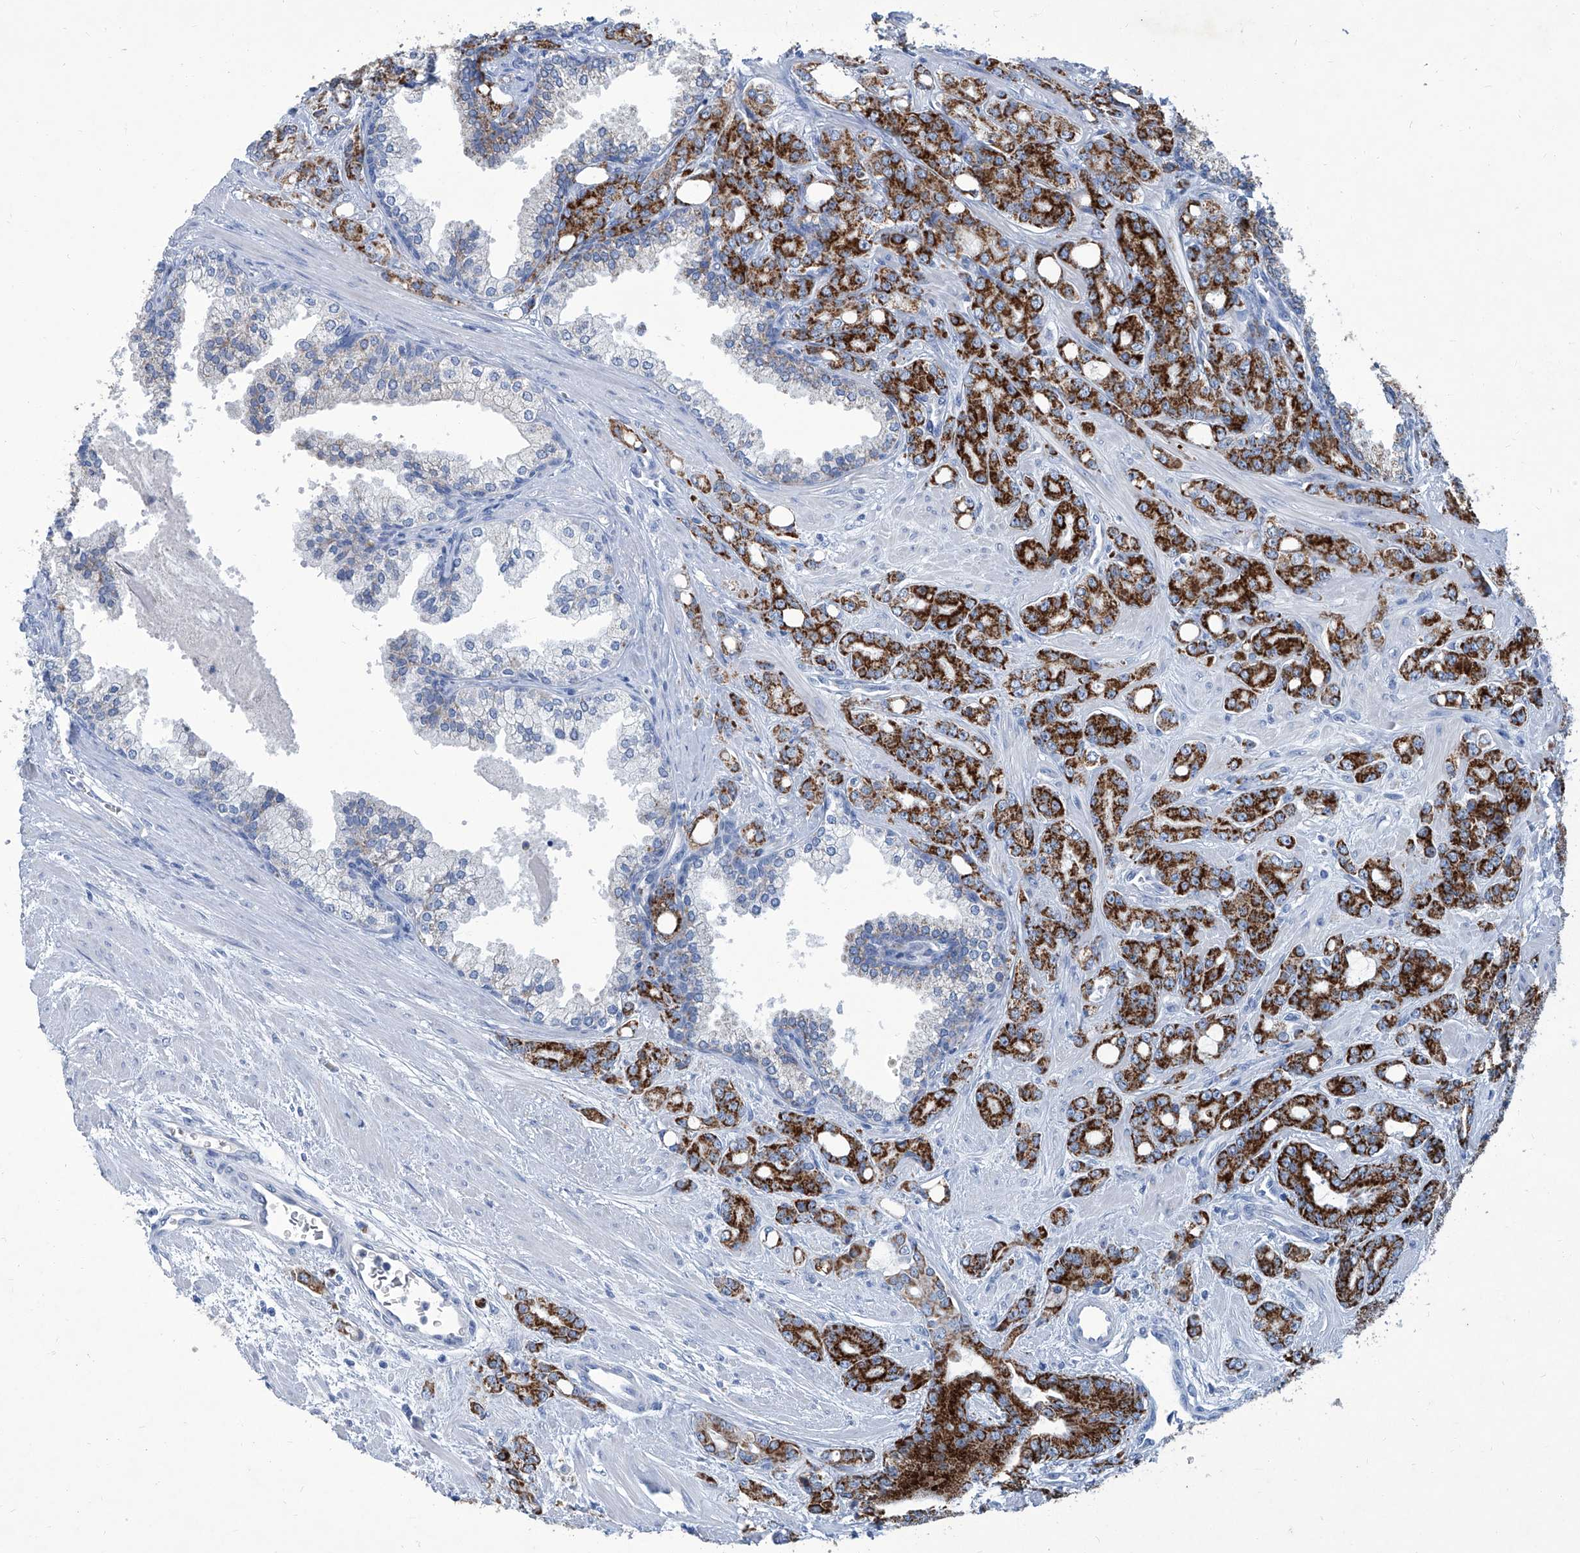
{"staining": {"intensity": "strong", "quantity": ">75%", "location": "cytoplasmic/membranous"}, "tissue": "prostate cancer", "cell_type": "Tumor cells", "image_type": "cancer", "snomed": [{"axis": "morphology", "description": "Adenocarcinoma, High grade"}, {"axis": "topography", "description": "Prostate"}], "caption": "Immunohistochemical staining of human prostate high-grade adenocarcinoma displays high levels of strong cytoplasmic/membranous protein positivity in about >75% of tumor cells.", "gene": "MTARC1", "patient": {"sex": "male", "age": 62}}